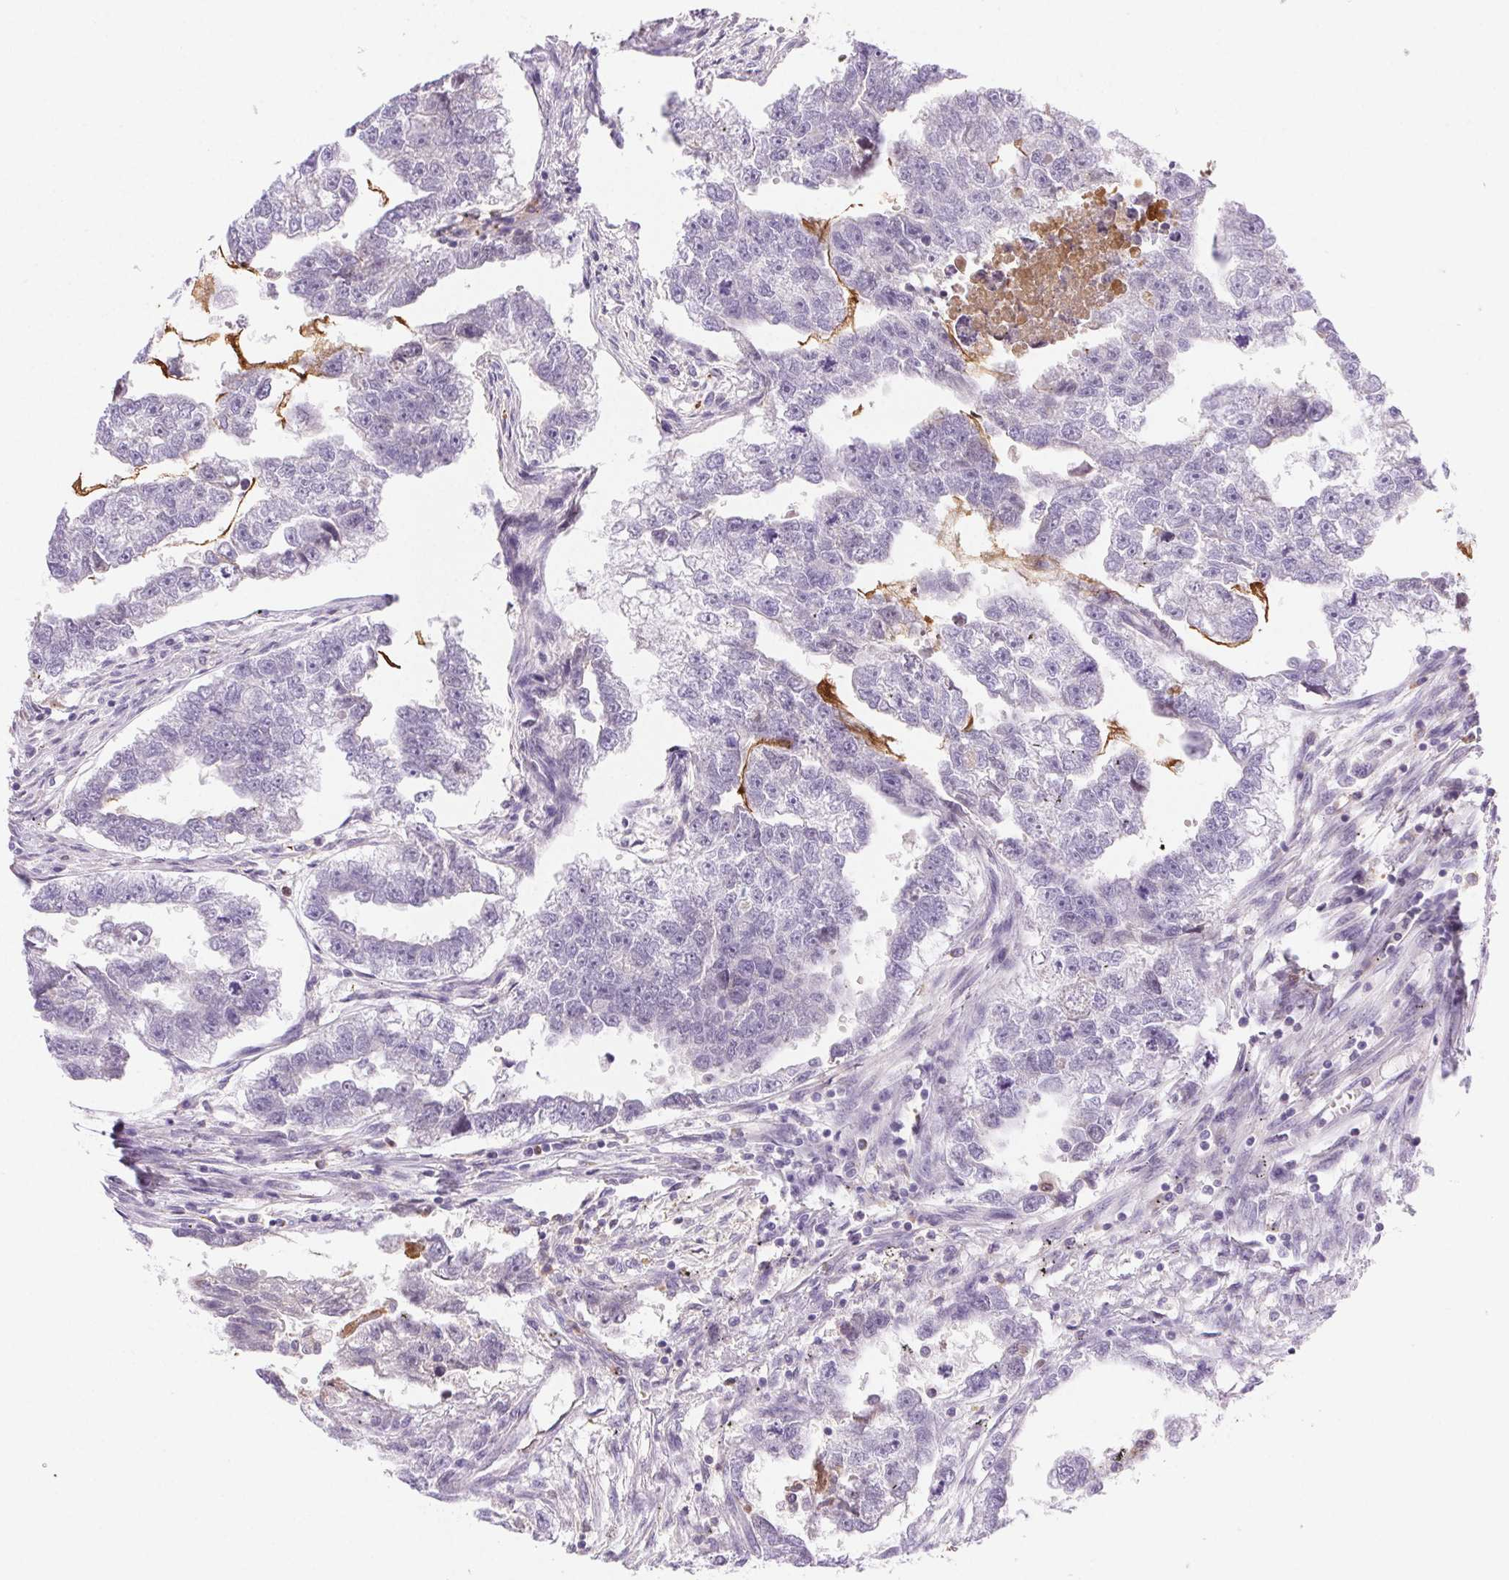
{"staining": {"intensity": "negative", "quantity": "none", "location": "none"}, "tissue": "testis cancer", "cell_type": "Tumor cells", "image_type": "cancer", "snomed": [{"axis": "morphology", "description": "Carcinoma, Embryonal, NOS"}, {"axis": "morphology", "description": "Teratoma, malignant, NOS"}, {"axis": "topography", "description": "Testis"}], "caption": "Histopathology image shows no protein staining in tumor cells of teratoma (malignant) (testis) tissue. The staining is performed using DAB brown chromogen with nuclei counter-stained in using hematoxylin.", "gene": "FGA", "patient": {"sex": "male", "age": 44}}